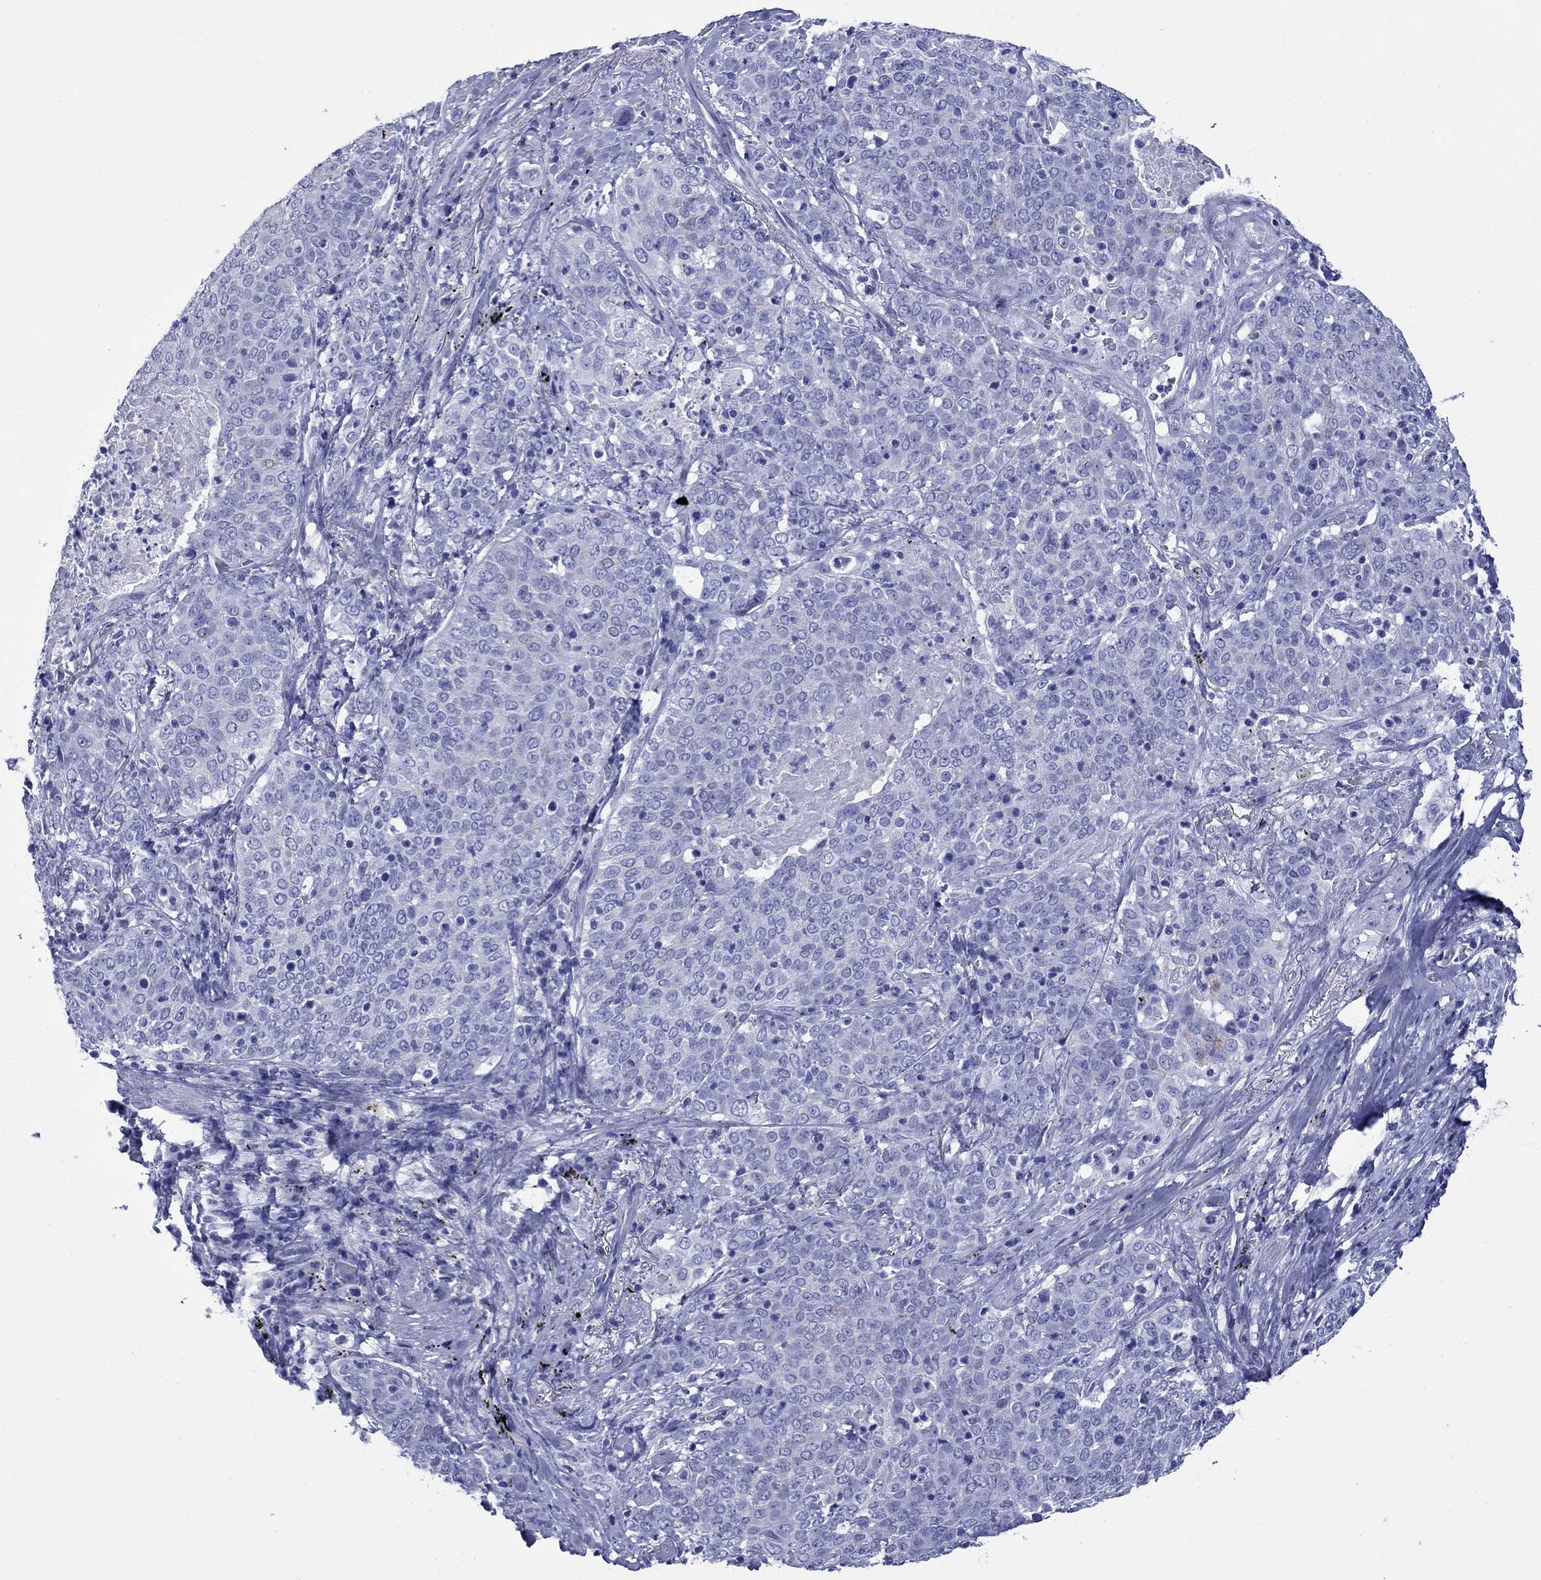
{"staining": {"intensity": "negative", "quantity": "none", "location": "none"}, "tissue": "lung cancer", "cell_type": "Tumor cells", "image_type": "cancer", "snomed": [{"axis": "morphology", "description": "Squamous cell carcinoma, NOS"}, {"axis": "topography", "description": "Lung"}], "caption": "Tumor cells show no significant expression in lung cancer.", "gene": "ROM1", "patient": {"sex": "male", "age": 82}}